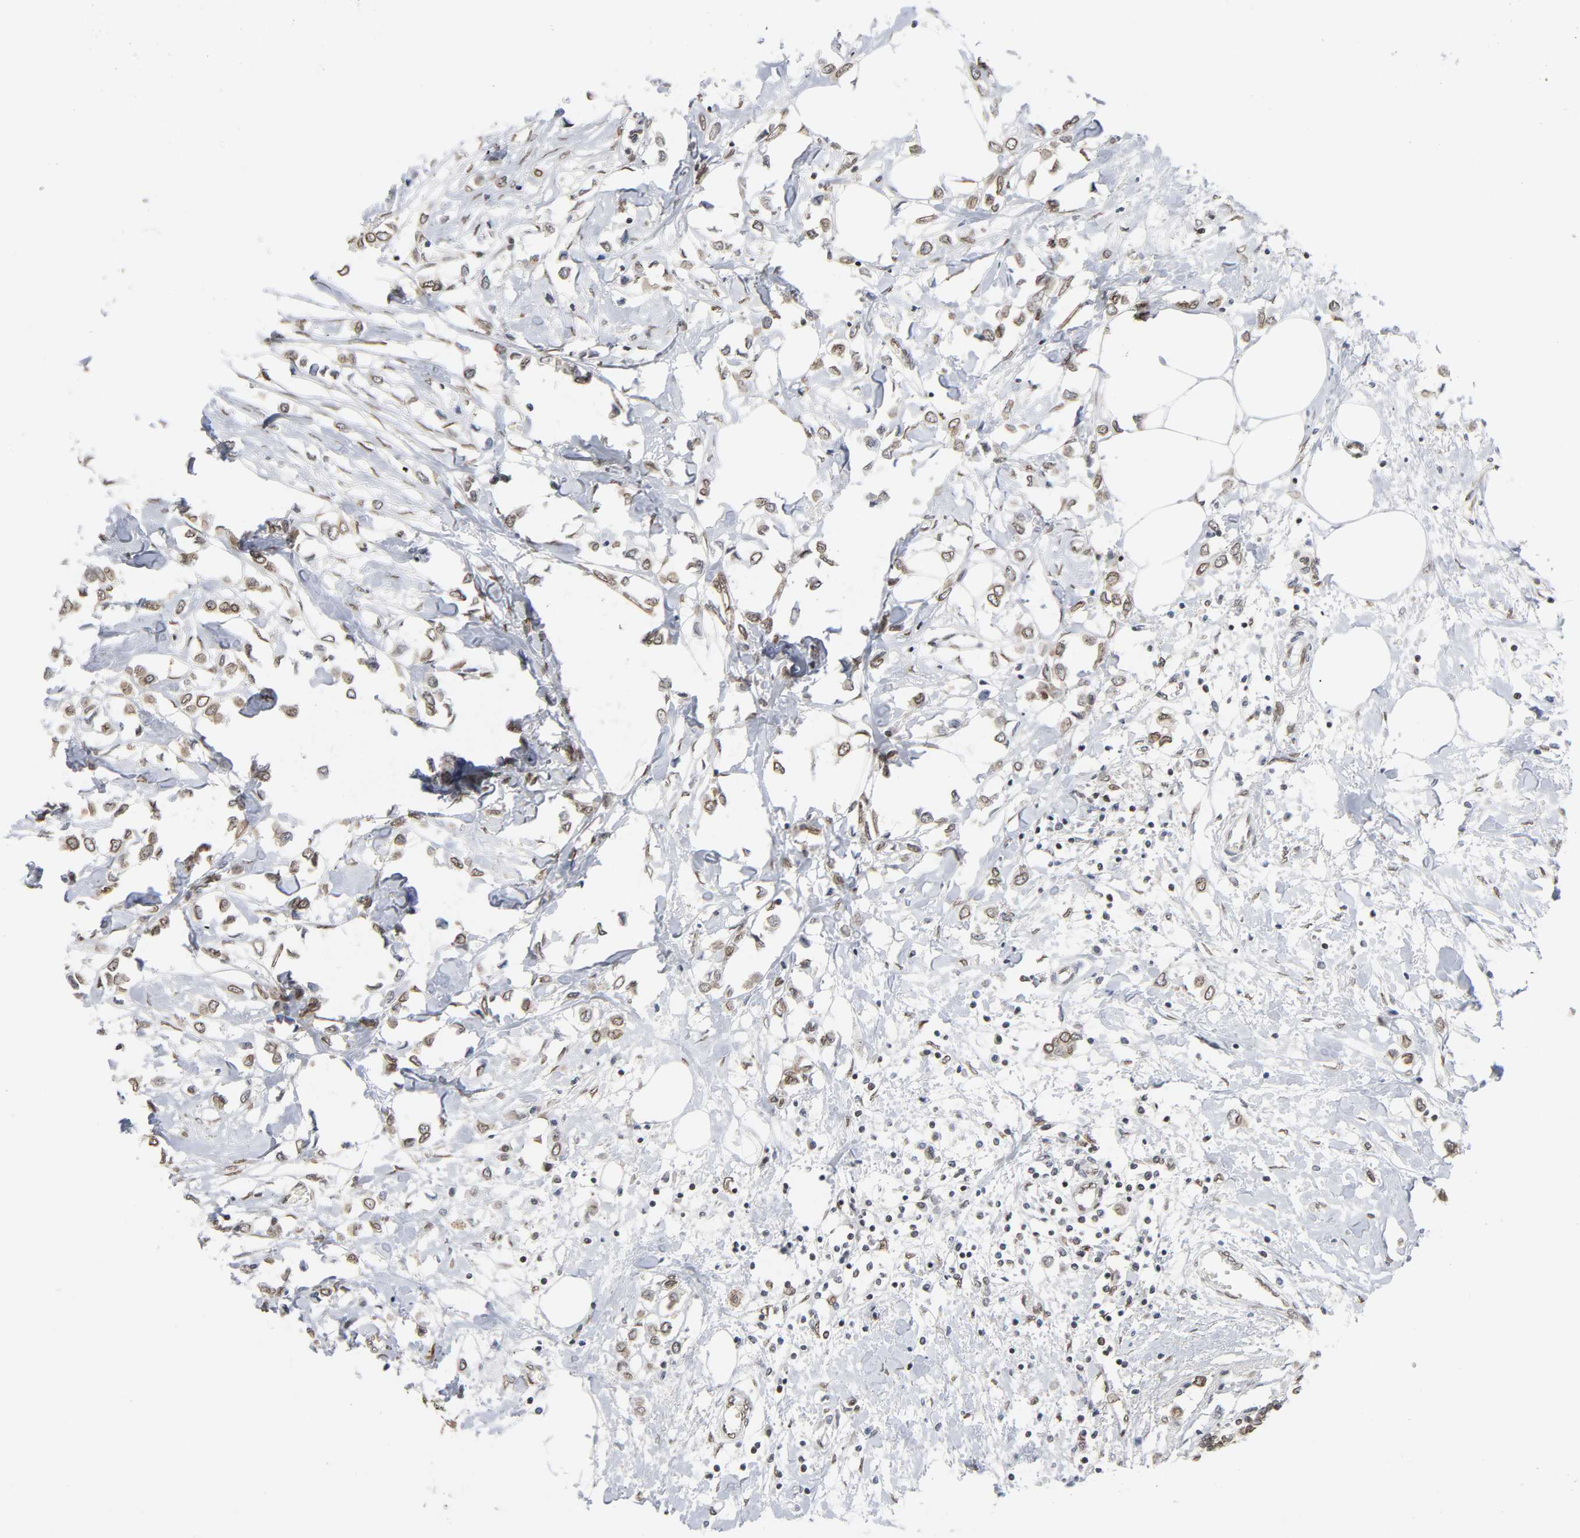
{"staining": {"intensity": "moderate", "quantity": ">75%", "location": "nuclear"}, "tissue": "breast cancer", "cell_type": "Tumor cells", "image_type": "cancer", "snomed": [{"axis": "morphology", "description": "Lobular carcinoma"}, {"axis": "topography", "description": "Breast"}], "caption": "Lobular carcinoma (breast) stained with a brown dye reveals moderate nuclear positive expression in approximately >75% of tumor cells.", "gene": "SUMO1", "patient": {"sex": "female", "age": 51}}